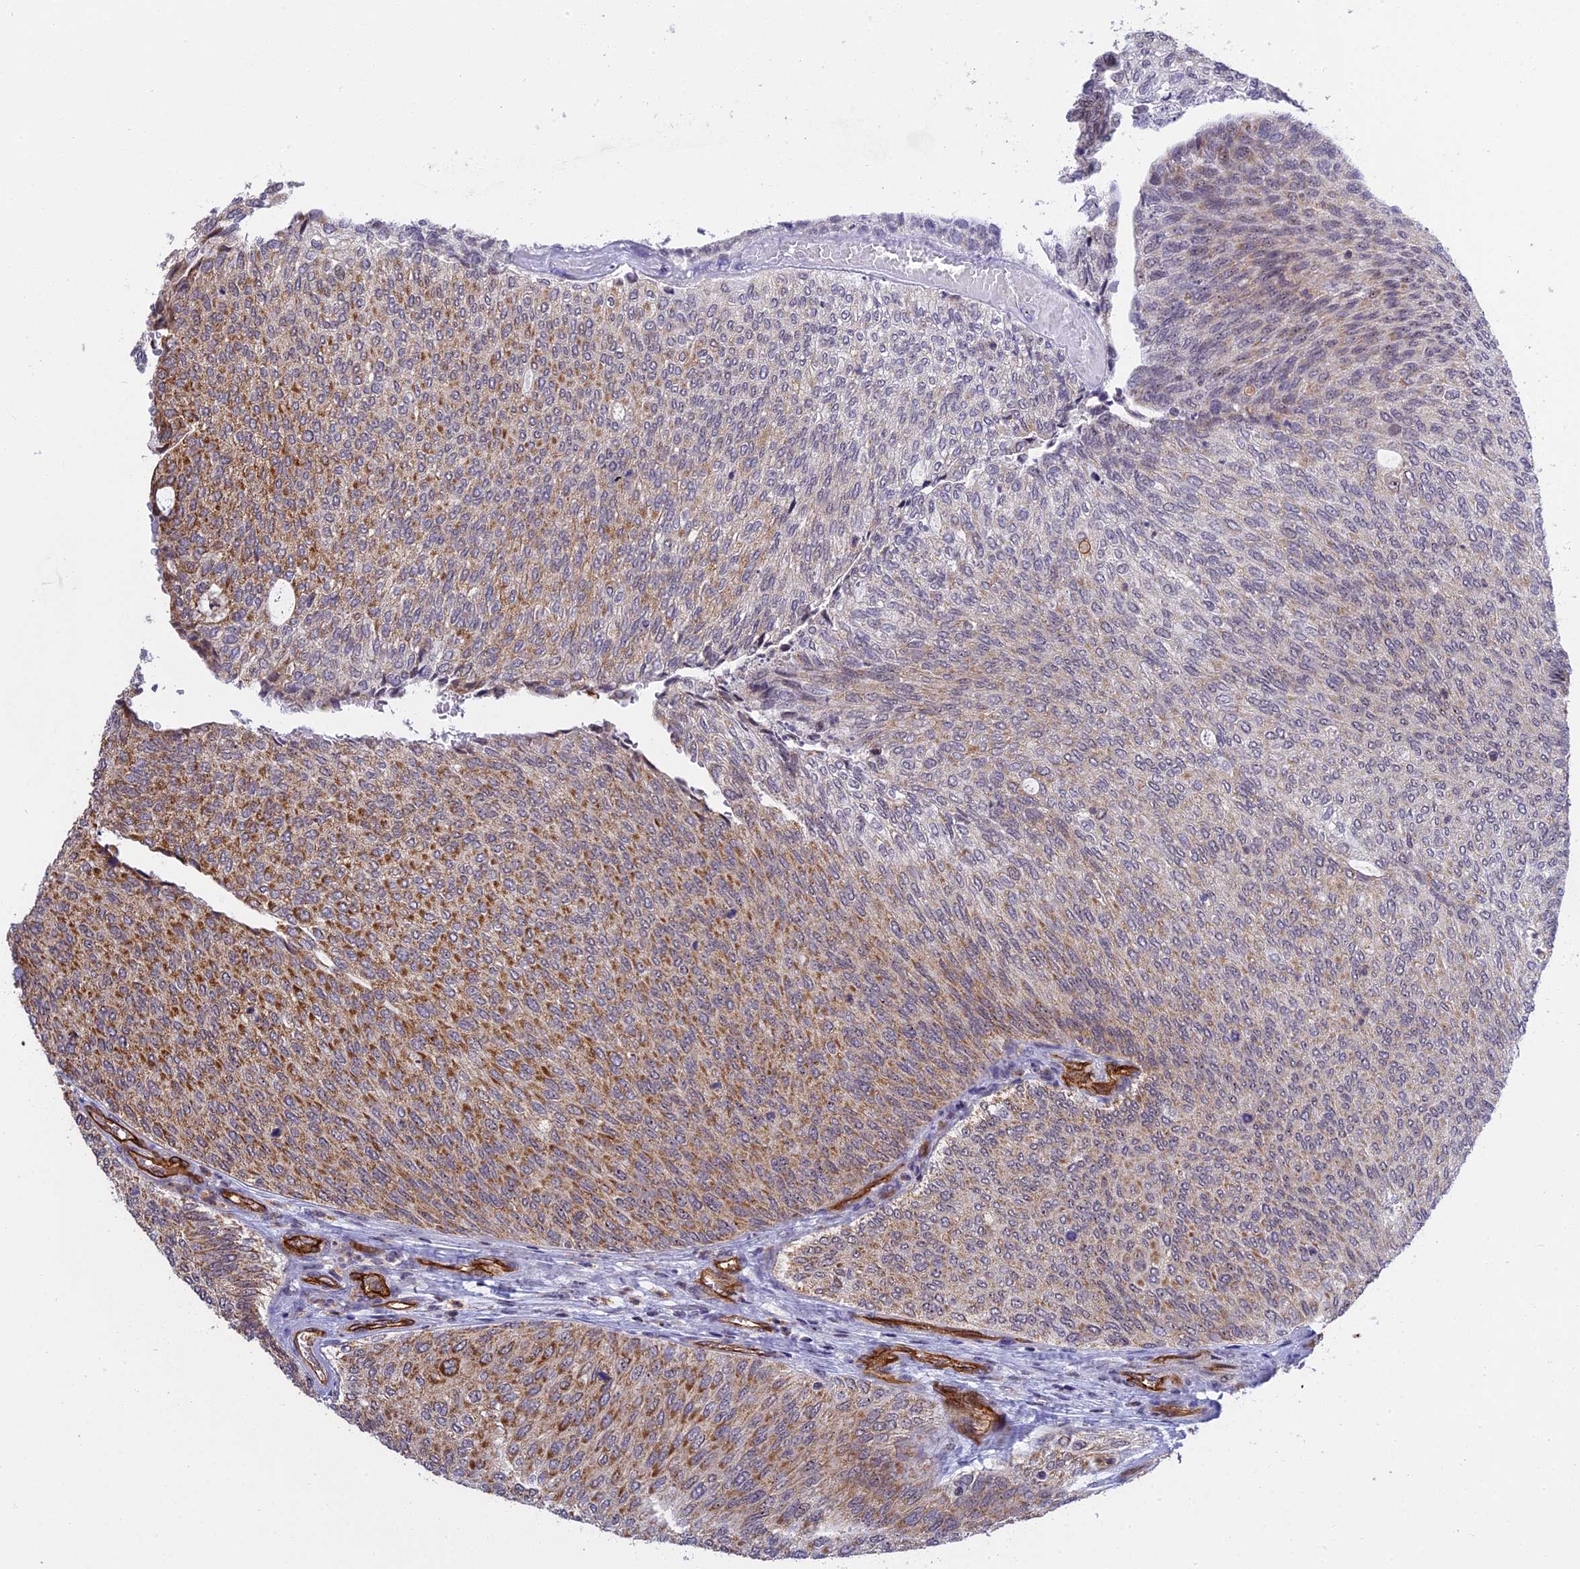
{"staining": {"intensity": "moderate", "quantity": ">75%", "location": "cytoplasmic/membranous"}, "tissue": "urothelial cancer", "cell_type": "Tumor cells", "image_type": "cancer", "snomed": [{"axis": "morphology", "description": "Urothelial carcinoma, Low grade"}, {"axis": "topography", "description": "Urinary bladder"}], "caption": "High-magnification brightfield microscopy of low-grade urothelial carcinoma stained with DAB (brown) and counterstained with hematoxylin (blue). tumor cells exhibit moderate cytoplasmic/membranous positivity is present in about>75% of cells.", "gene": "MPND", "patient": {"sex": "female", "age": 79}}